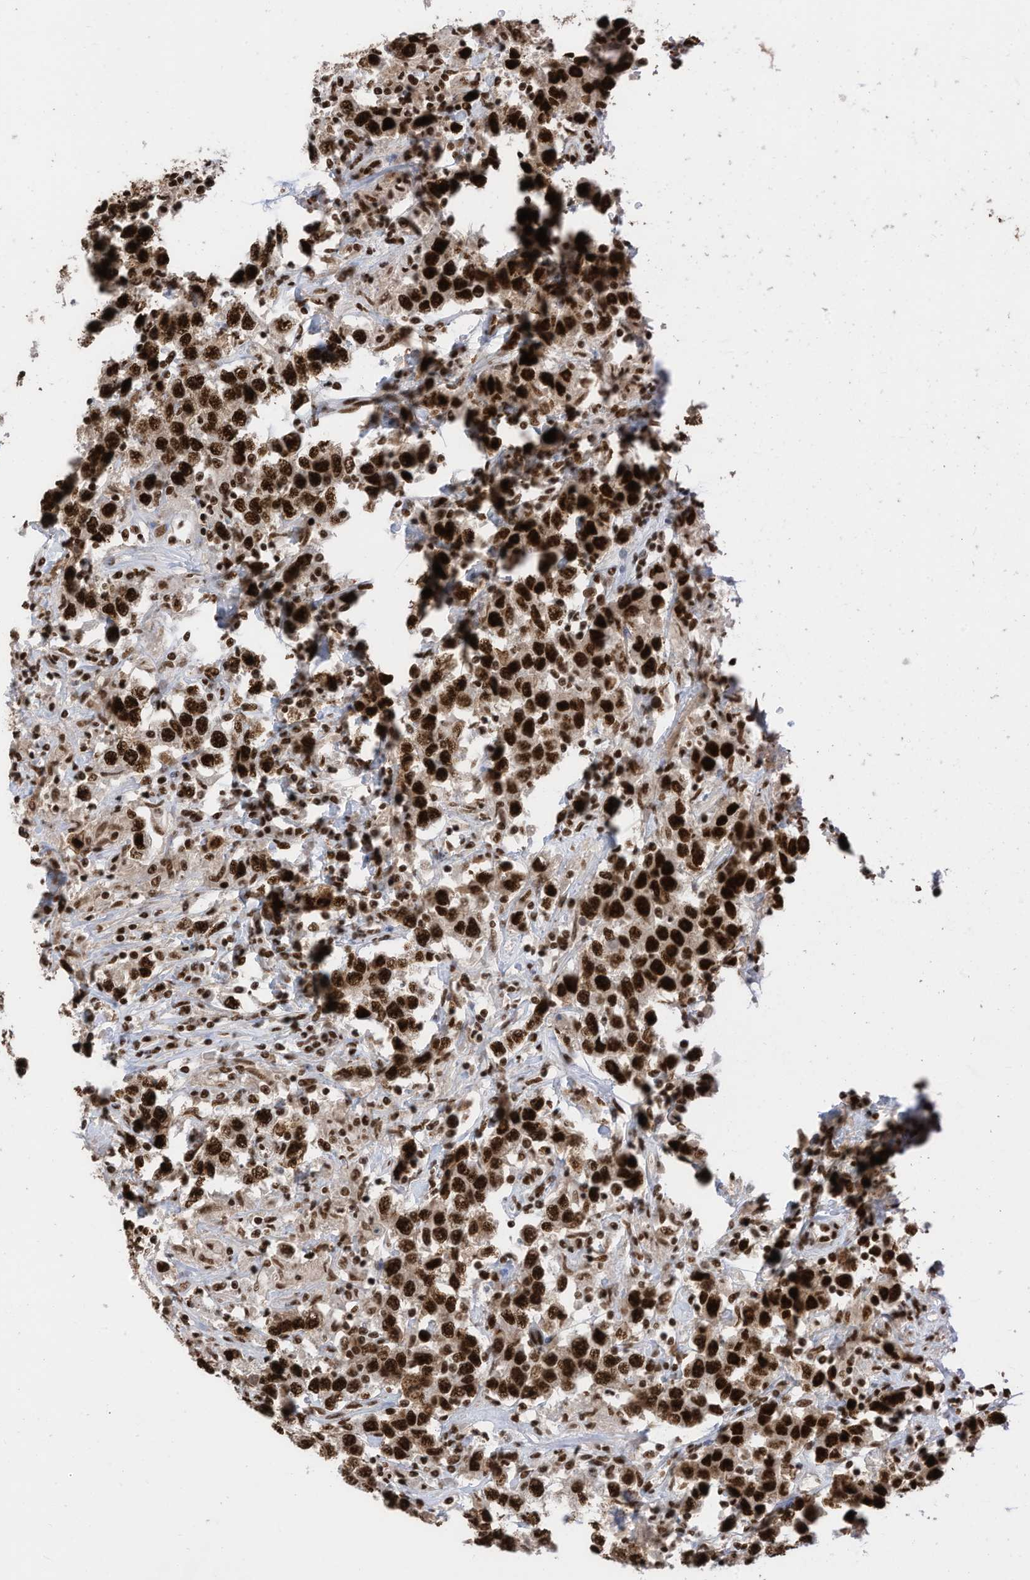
{"staining": {"intensity": "strong", "quantity": ">75%", "location": "nuclear"}, "tissue": "testis cancer", "cell_type": "Tumor cells", "image_type": "cancer", "snomed": [{"axis": "morphology", "description": "Seminoma, NOS"}, {"axis": "topography", "description": "Testis"}], "caption": "A high-resolution photomicrograph shows immunohistochemistry staining of testis cancer, which reveals strong nuclear staining in about >75% of tumor cells.", "gene": "SF3A3", "patient": {"sex": "male", "age": 41}}